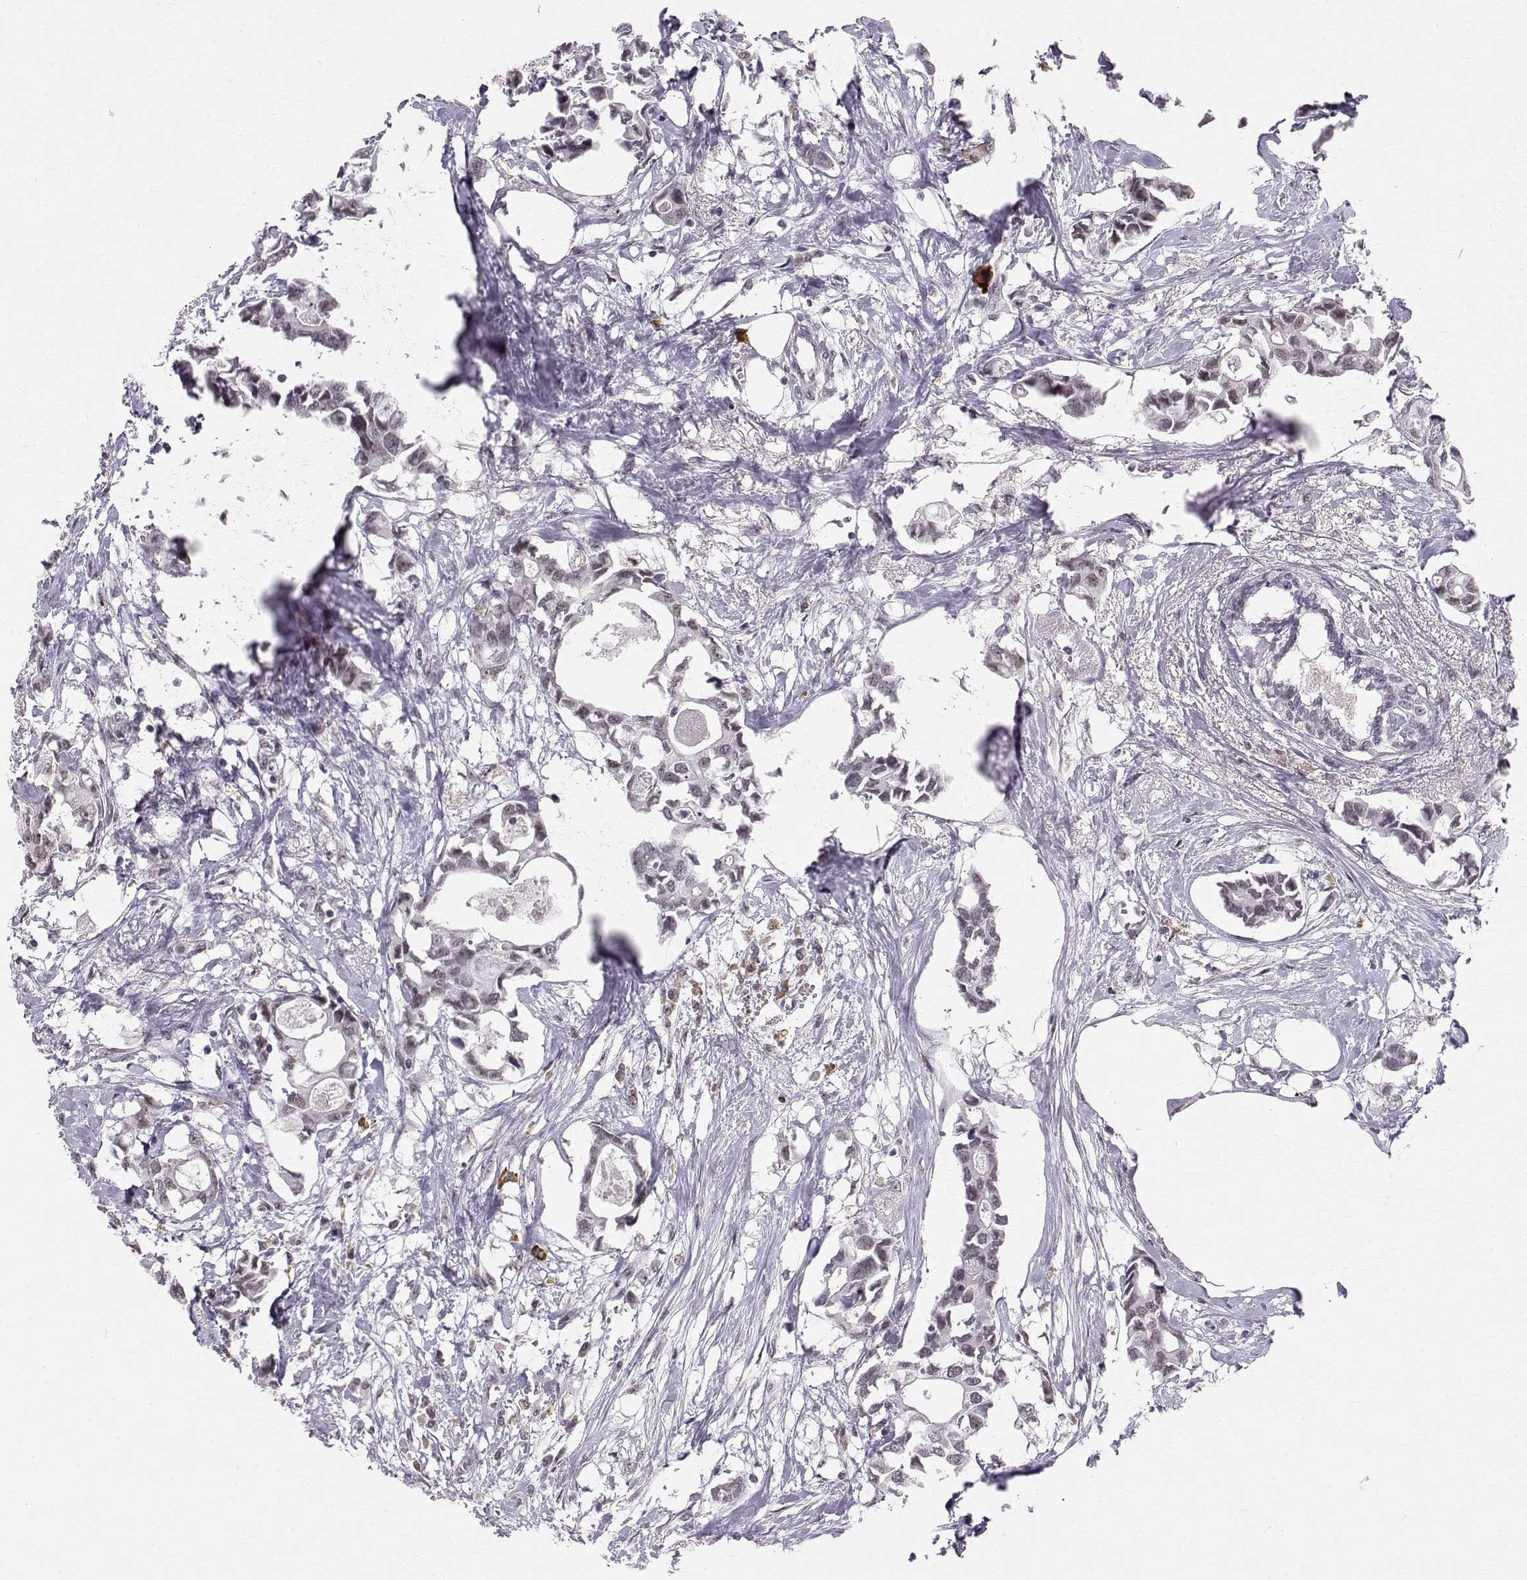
{"staining": {"intensity": "negative", "quantity": "none", "location": "none"}, "tissue": "breast cancer", "cell_type": "Tumor cells", "image_type": "cancer", "snomed": [{"axis": "morphology", "description": "Duct carcinoma"}, {"axis": "topography", "description": "Breast"}], "caption": "Tumor cells are negative for brown protein staining in invasive ductal carcinoma (breast).", "gene": "RPP38", "patient": {"sex": "female", "age": 83}}